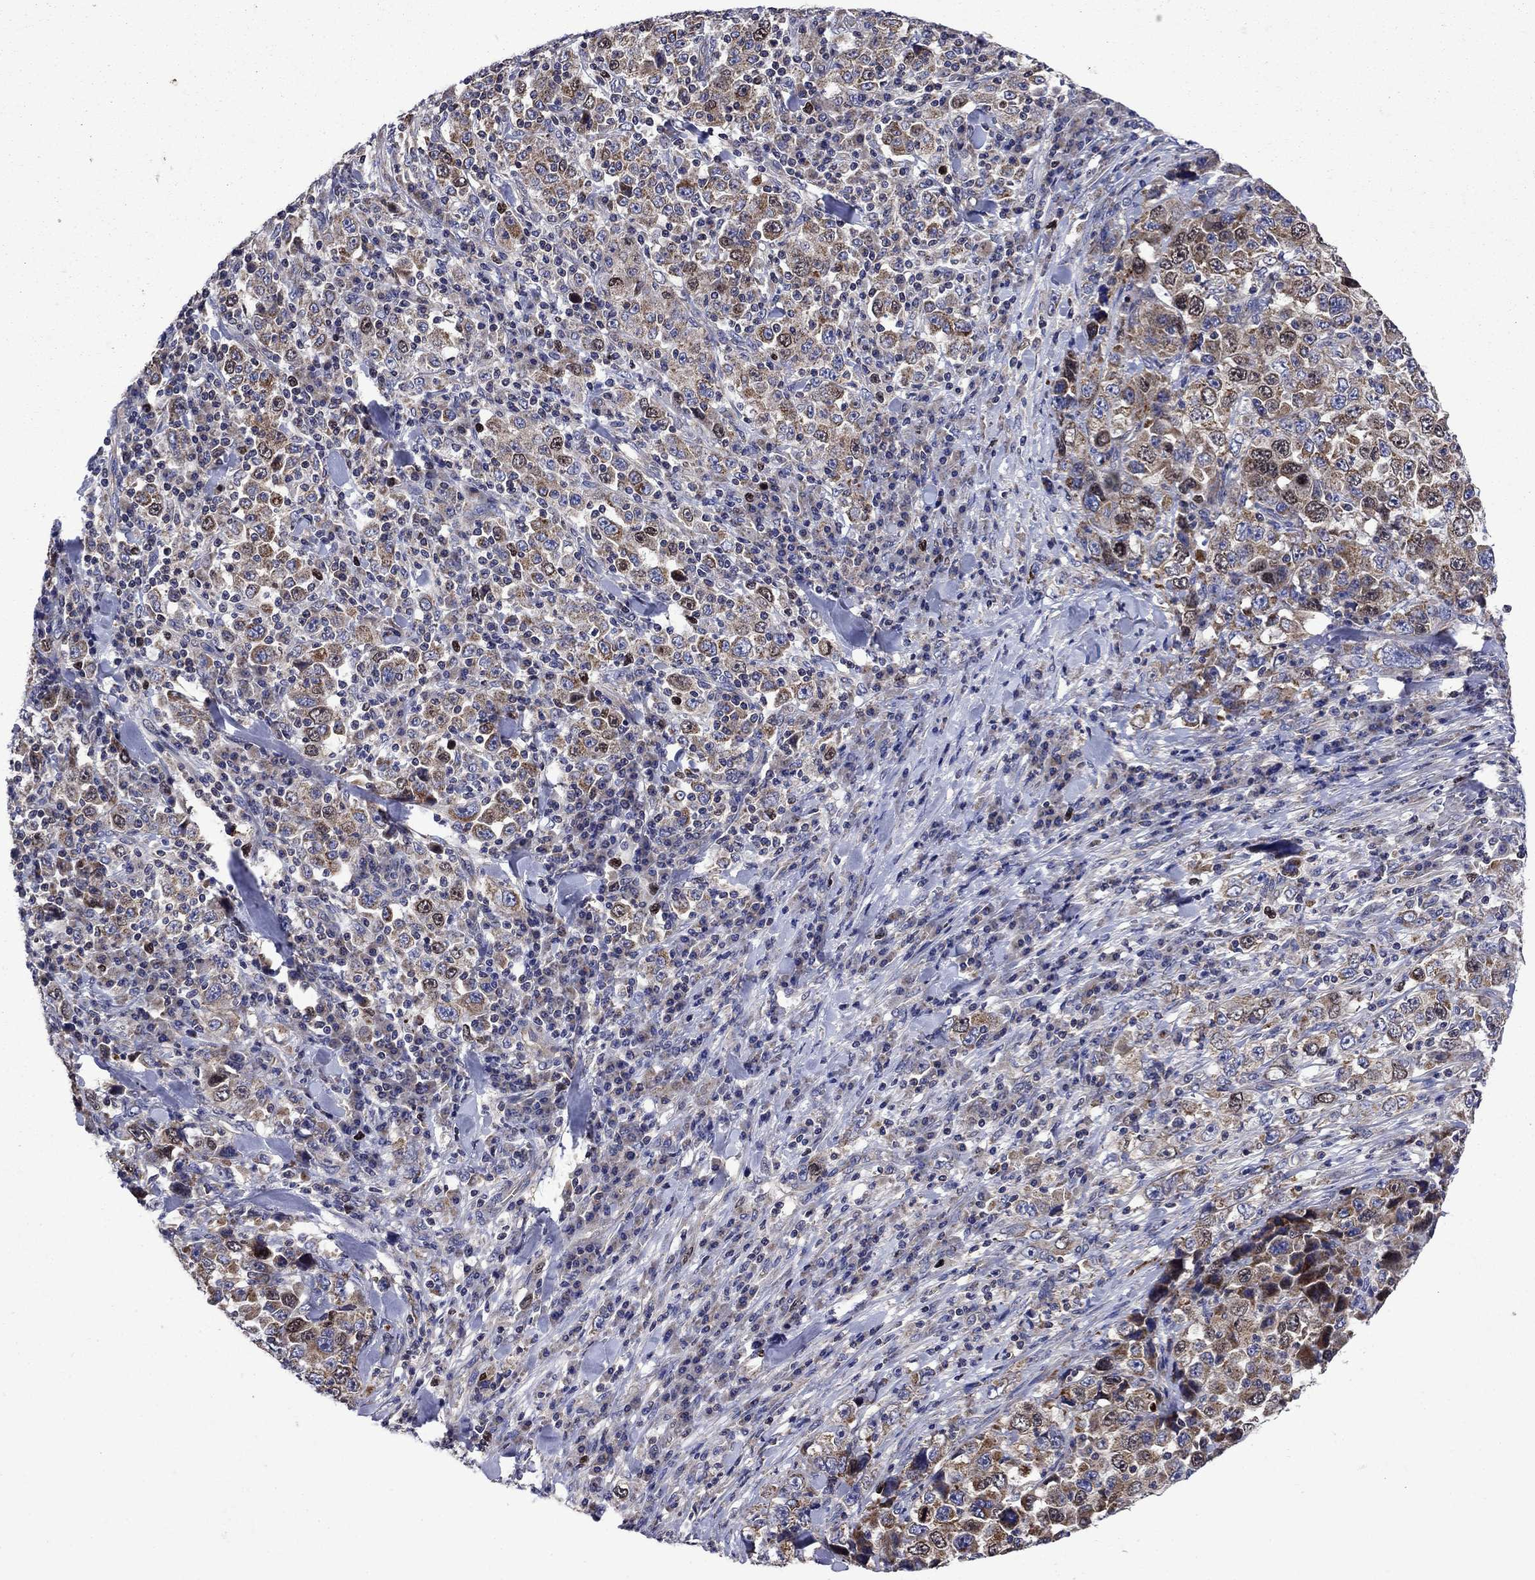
{"staining": {"intensity": "strong", "quantity": "25%-75%", "location": "cytoplasmic/membranous"}, "tissue": "stomach cancer", "cell_type": "Tumor cells", "image_type": "cancer", "snomed": [{"axis": "morphology", "description": "Normal tissue, NOS"}, {"axis": "morphology", "description": "Adenocarcinoma, NOS"}, {"axis": "topography", "description": "Stomach, upper"}, {"axis": "topography", "description": "Stomach"}], "caption": "Immunohistochemistry (DAB (3,3'-diaminobenzidine)) staining of human stomach cancer reveals strong cytoplasmic/membranous protein expression in about 25%-75% of tumor cells.", "gene": "KIF22", "patient": {"sex": "male", "age": 59}}